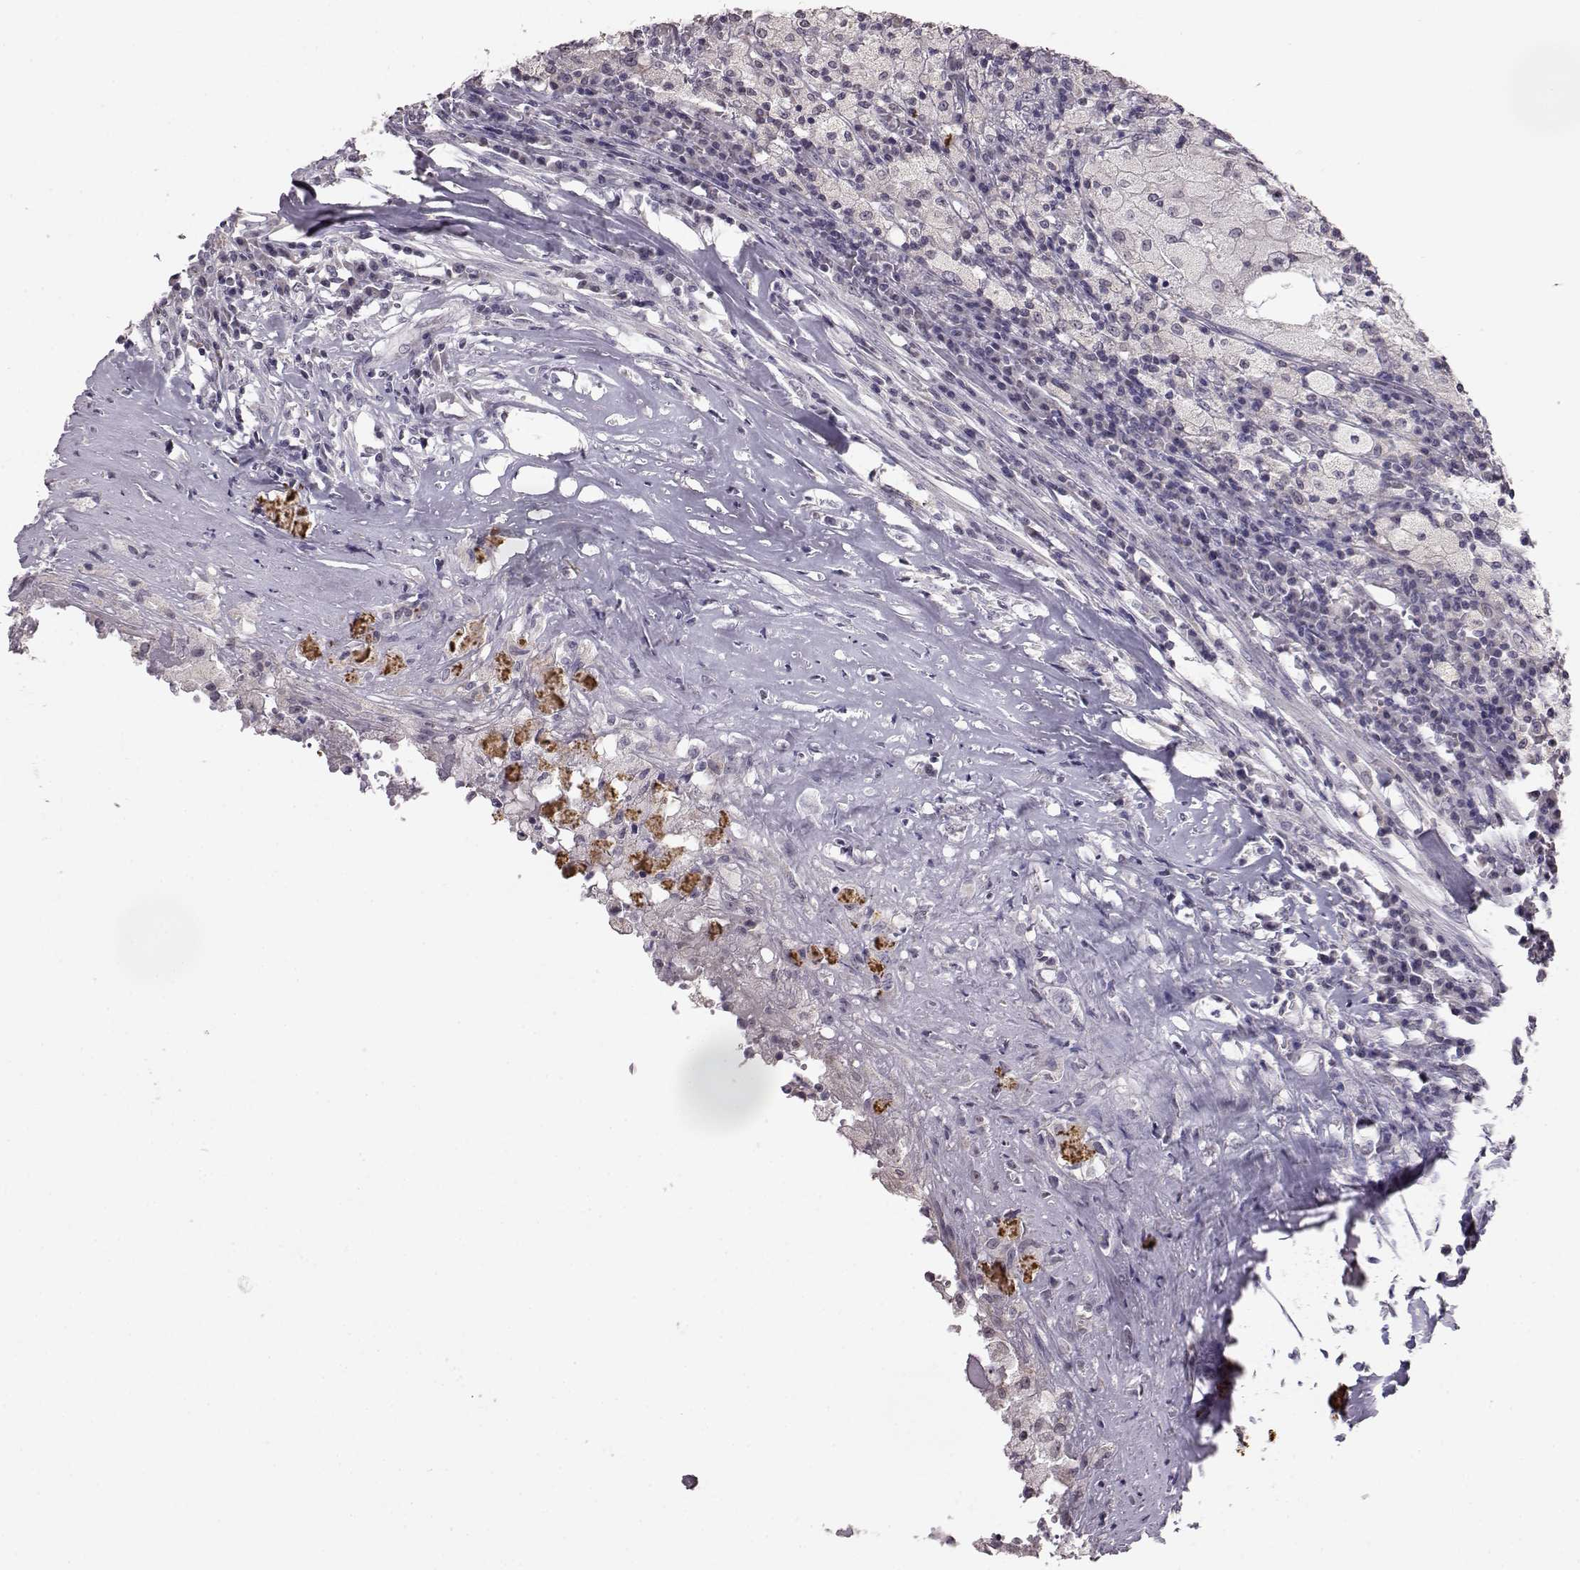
{"staining": {"intensity": "negative", "quantity": "none", "location": "none"}, "tissue": "testis cancer", "cell_type": "Tumor cells", "image_type": "cancer", "snomed": [{"axis": "morphology", "description": "Necrosis, NOS"}, {"axis": "morphology", "description": "Carcinoma, Embryonal, NOS"}, {"axis": "topography", "description": "Testis"}], "caption": "This is an immunohistochemistry micrograph of testis embryonal carcinoma. There is no positivity in tumor cells.", "gene": "ALDH3A1", "patient": {"sex": "male", "age": 19}}